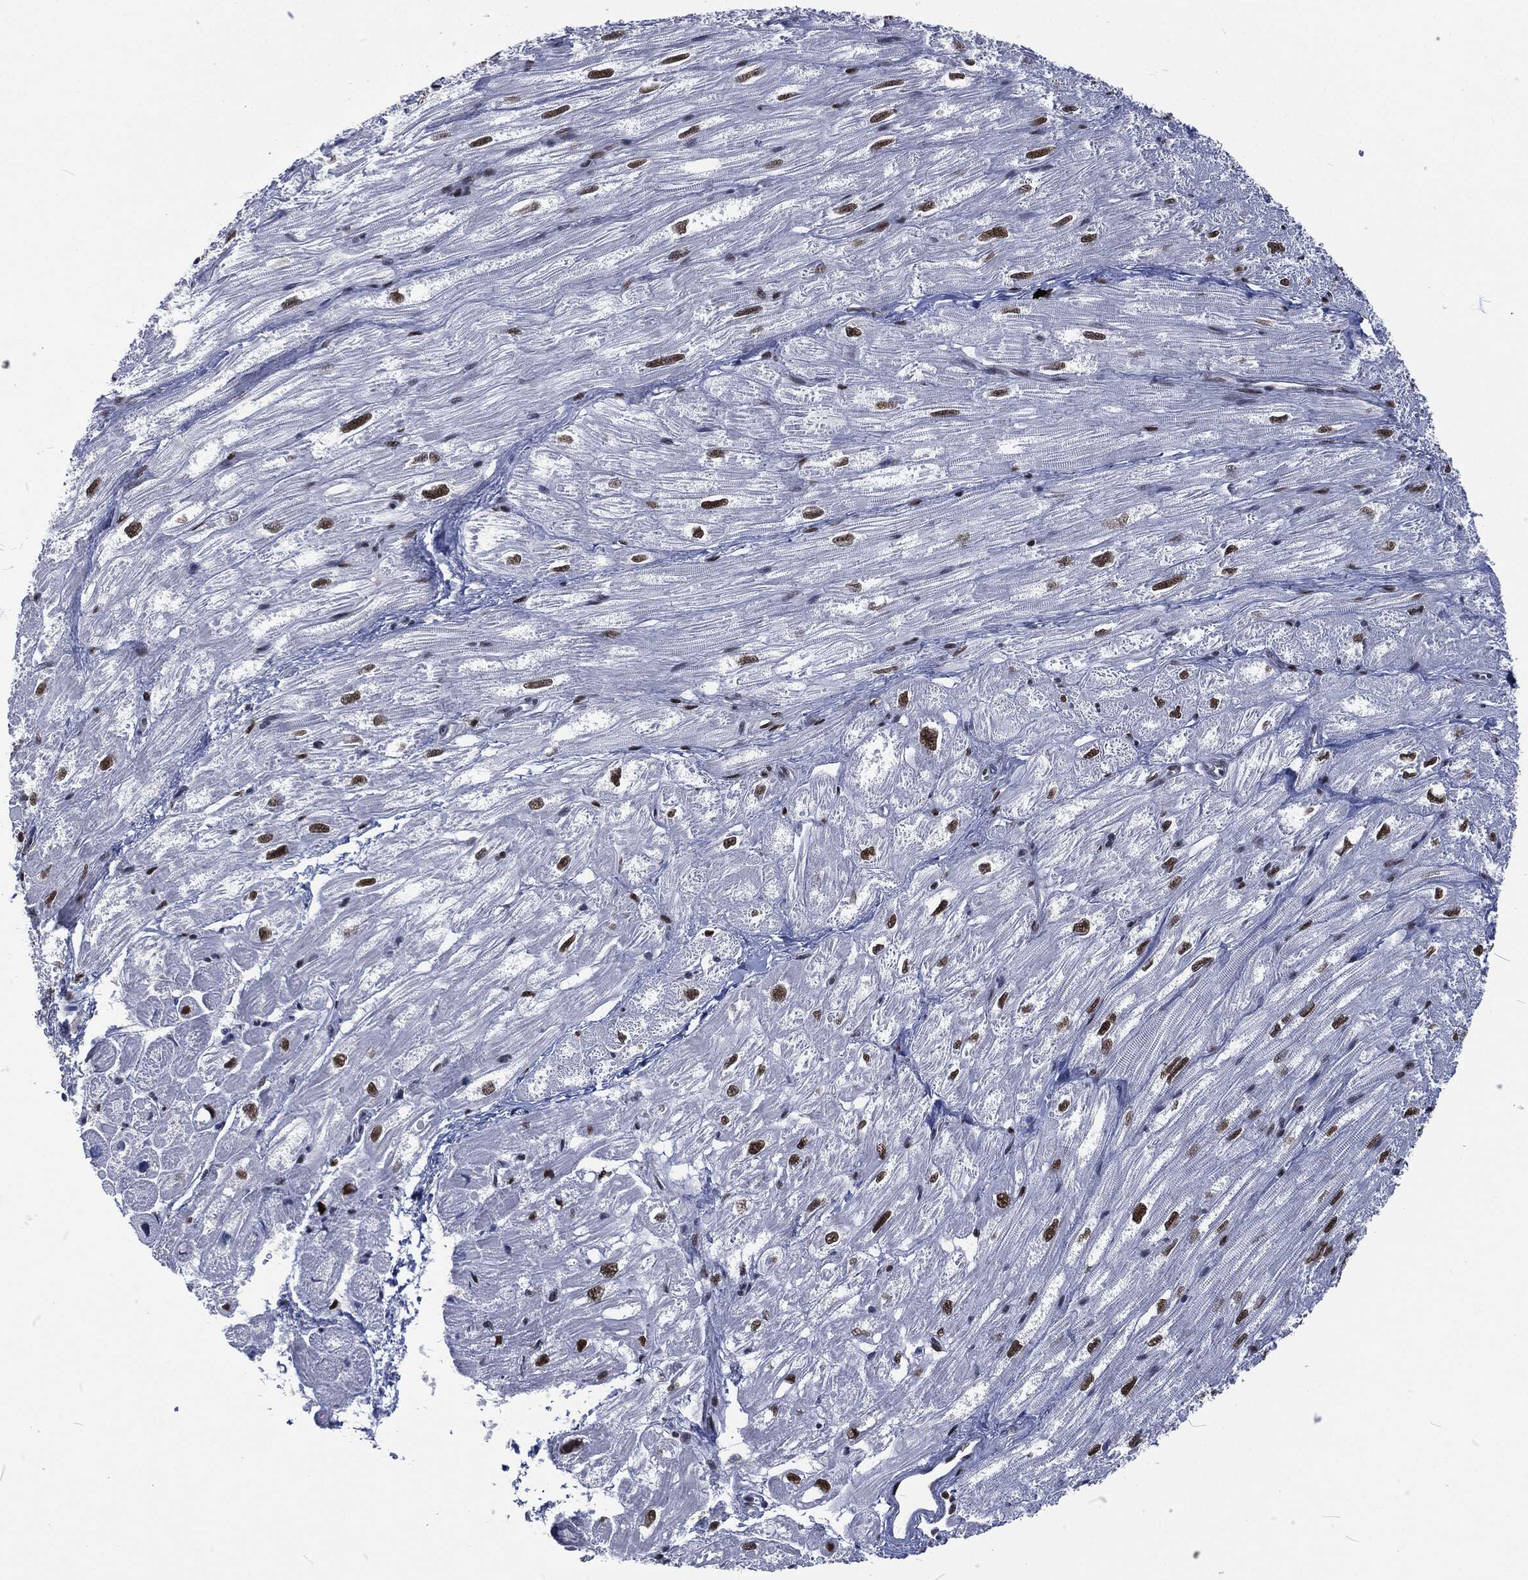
{"staining": {"intensity": "strong", "quantity": "<25%", "location": "nuclear"}, "tissue": "heart muscle", "cell_type": "Cardiomyocytes", "image_type": "normal", "snomed": [{"axis": "morphology", "description": "Normal tissue, NOS"}, {"axis": "topography", "description": "Heart"}], "caption": "Protein staining demonstrates strong nuclear staining in approximately <25% of cardiomyocytes in normal heart muscle. (DAB (3,3'-diaminobenzidine) IHC, brown staining for protein, blue staining for nuclei).", "gene": "DCPS", "patient": {"sex": "male", "age": 62}}